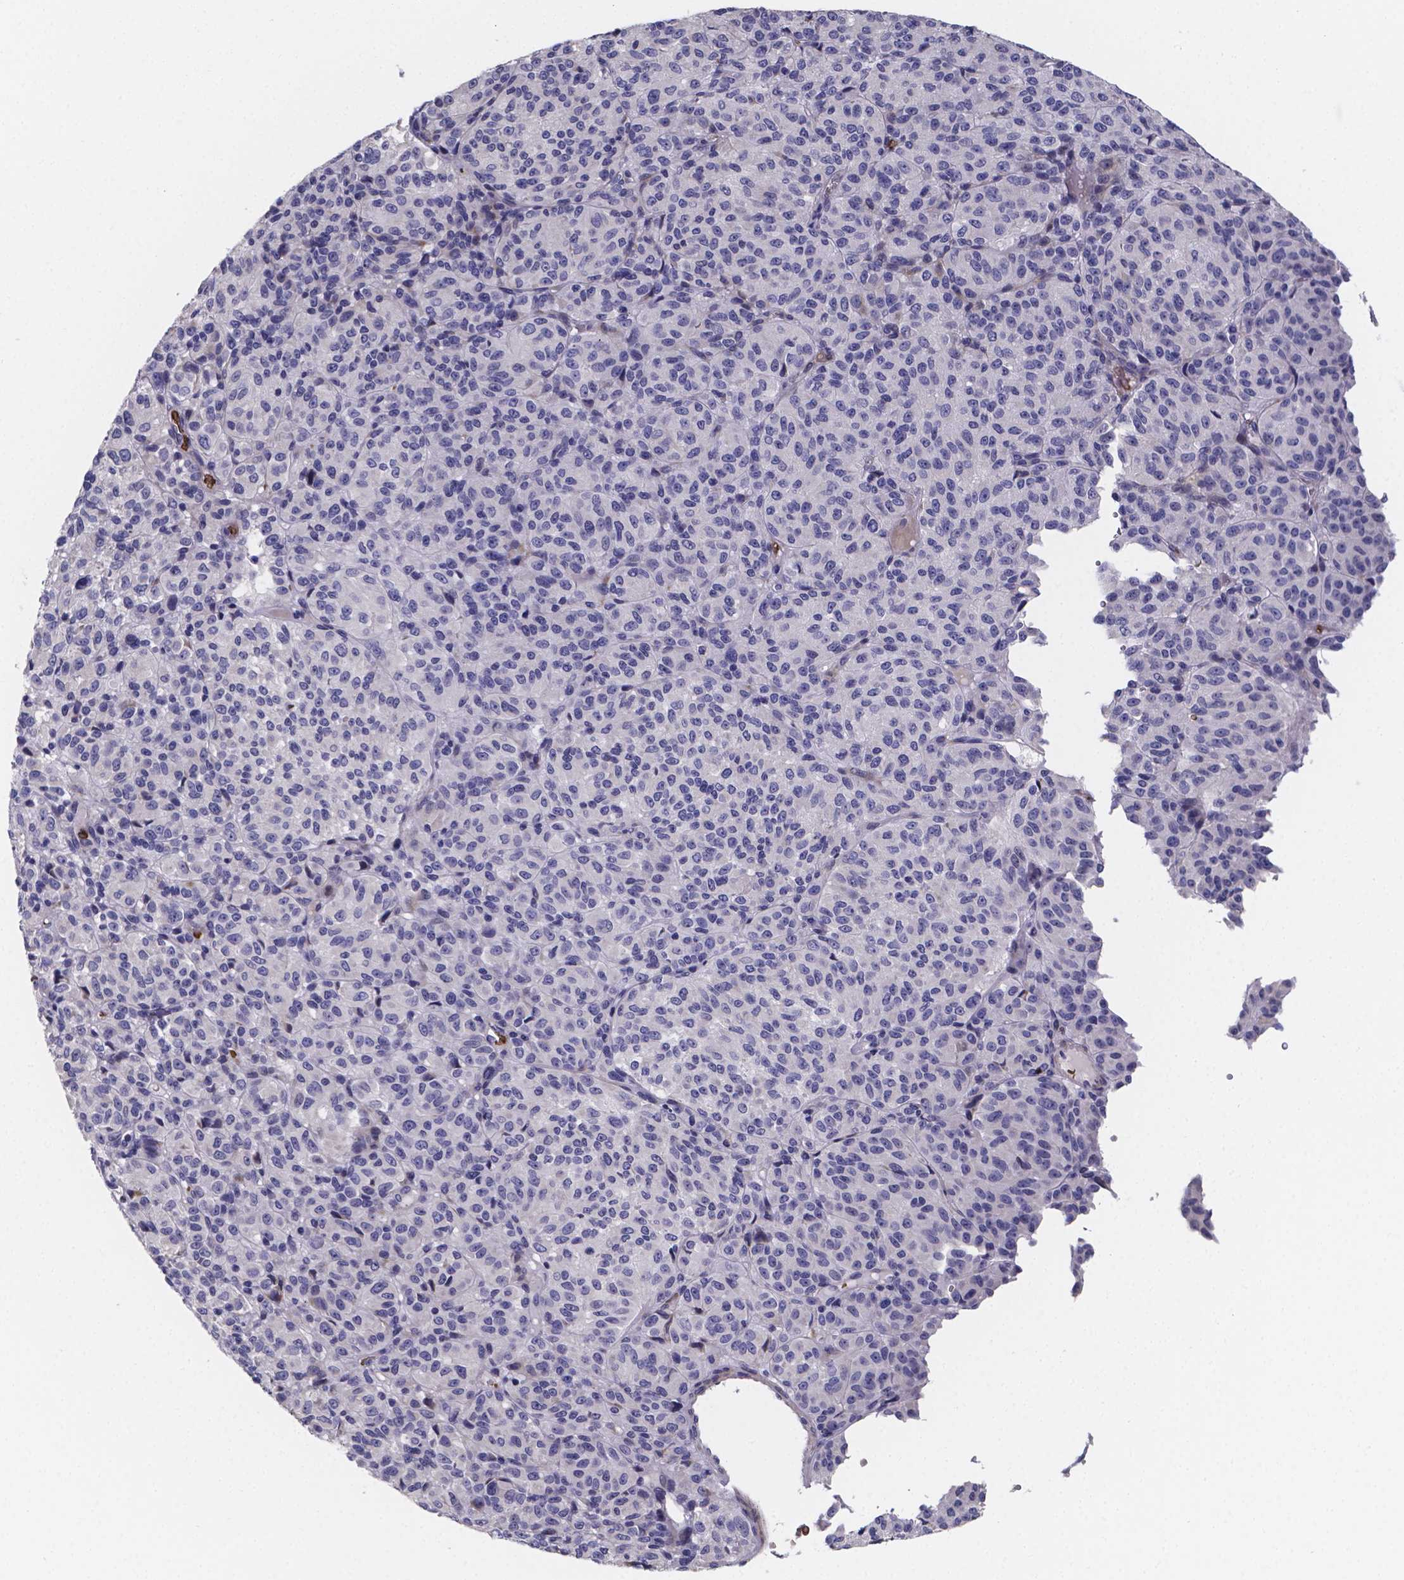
{"staining": {"intensity": "negative", "quantity": "none", "location": "none"}, "tissue": "melanoma", "cell_type": "Tumor cells", "image_type": "cancer", "snomed": [{"axis": "morphology", "description": "Malignant melanoma, Metastatic site"}, {"axis": "topography", "description": "Brain"}], "caption": "Image shows no protein expression in tumor cells of melanoma tissue.", "gene": "GABRA3", "patient": {"sex": "female", "age": 56}}